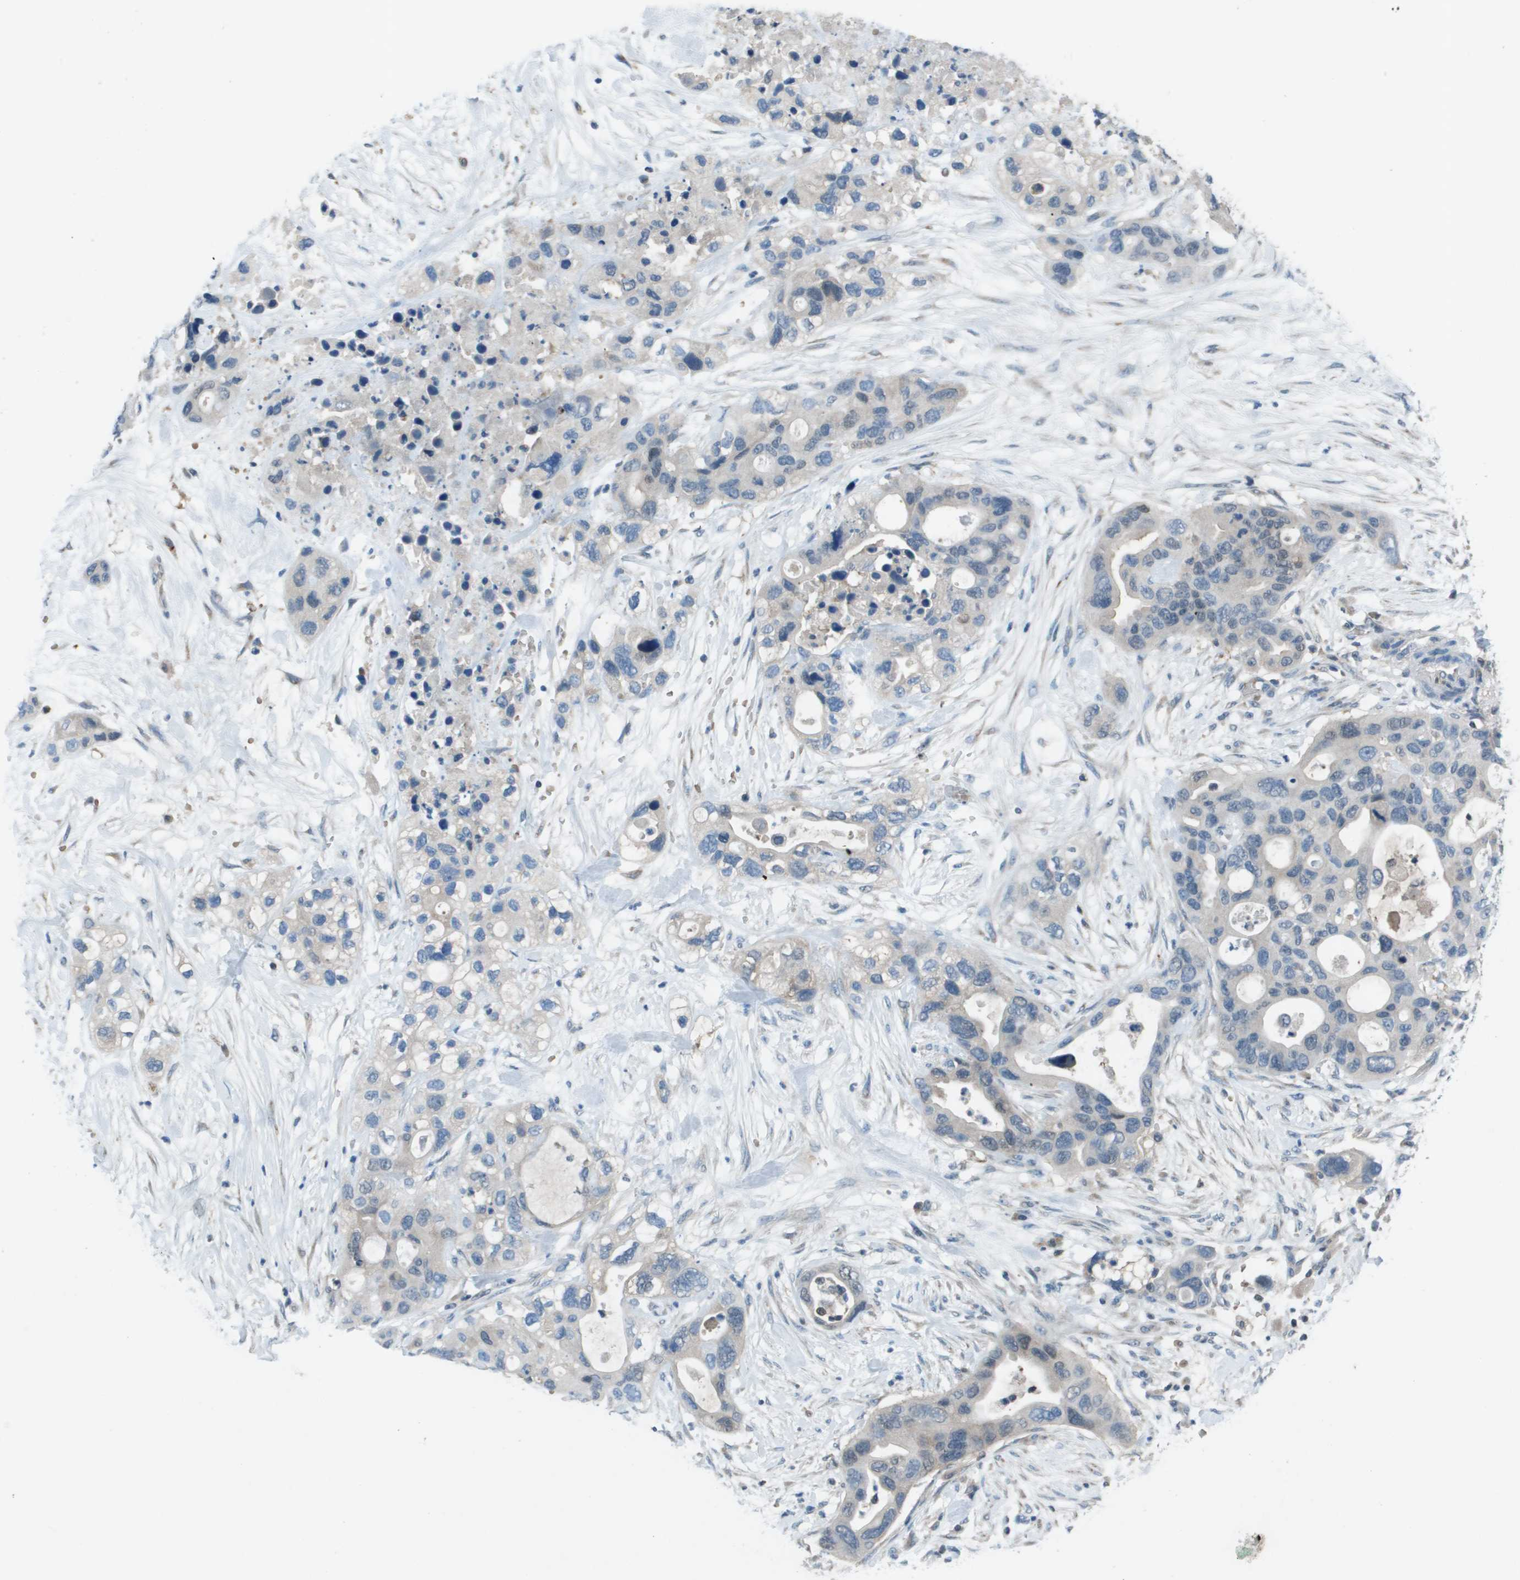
{"staining": {"intensity": "weak", "quantity": "<25%", "location": "cytoplasmic/membranous"}, "tissue": "pancreatic cancer", "cell_type": "Tumor cells", "image_type": "cancer", "snomed": [{"axis": "morphology", "description": "Adenocarcinoma, NOS"}, {"axis": "topography", "description": "Pancreas"}], "caption": "A micrograph of pancreatic cancer stained for a protein exhibits no brown staining in tumor cells.", "gene": "CAMK4", "patient": {"sex": "female", "age": 71}}